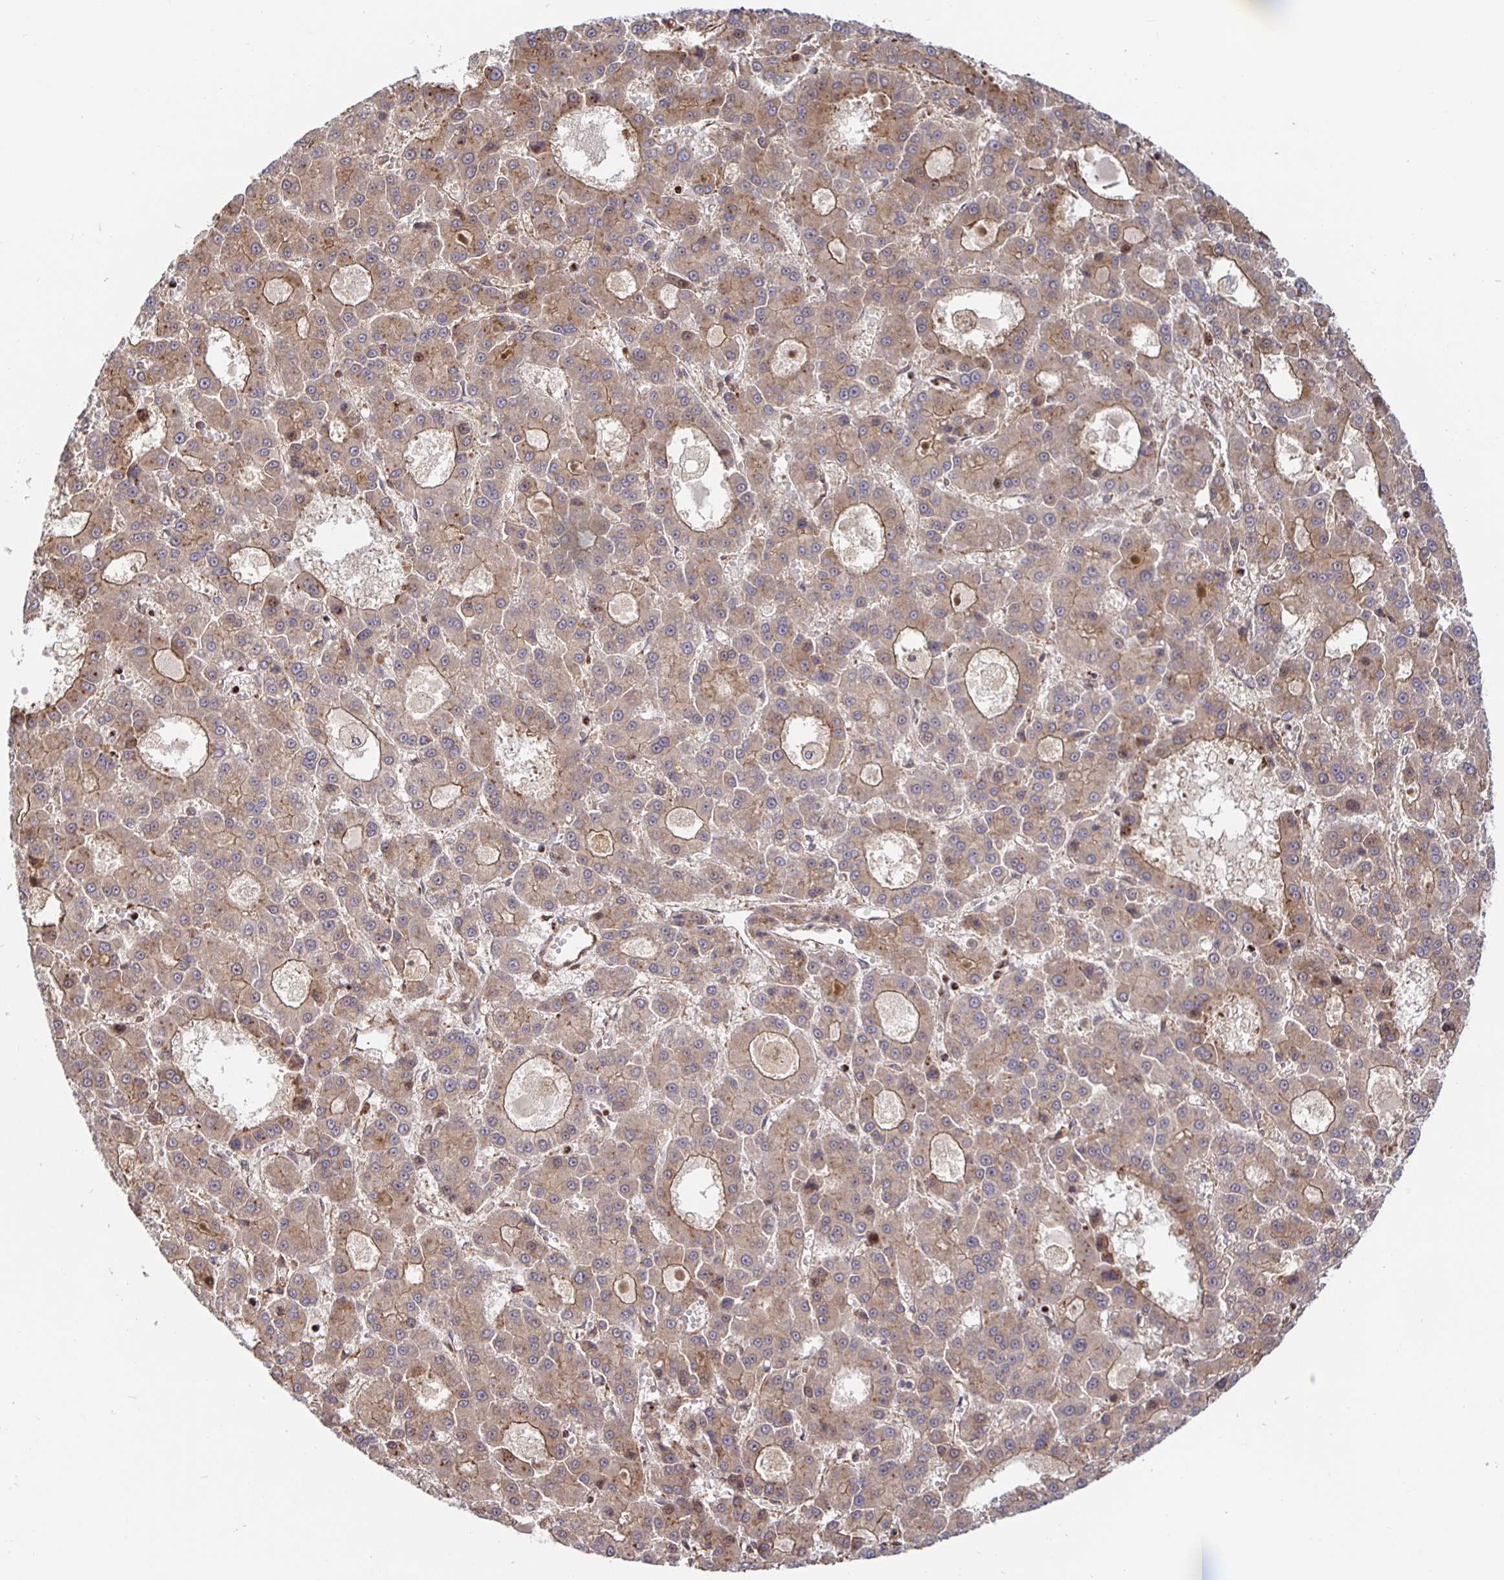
{"staining": {"intensity": "moderate", "quantity": ">75%", "location": "cytoplasmic/membranous"}, "tissue": "liver cancer", "cell_type": "Tumor cells", "image_type": "cancer", "snomed": [{"axis": "morphology", "description": "Carcinoma, Hepatocellular, NOS"}, {"axis": "topography", "description": "Liver"}], "caption": "A brown stain highlights moderate cytoplasmic/membranous positivity of a protein in human liver hepatocellular carcinoma tumor cells. (DAB (3,3'-diaminobenzidine) = brown stain, brightfield microscopy at high magnification).", "gene": "STRAP", "patient": {"sex": "male", "age": 70}}